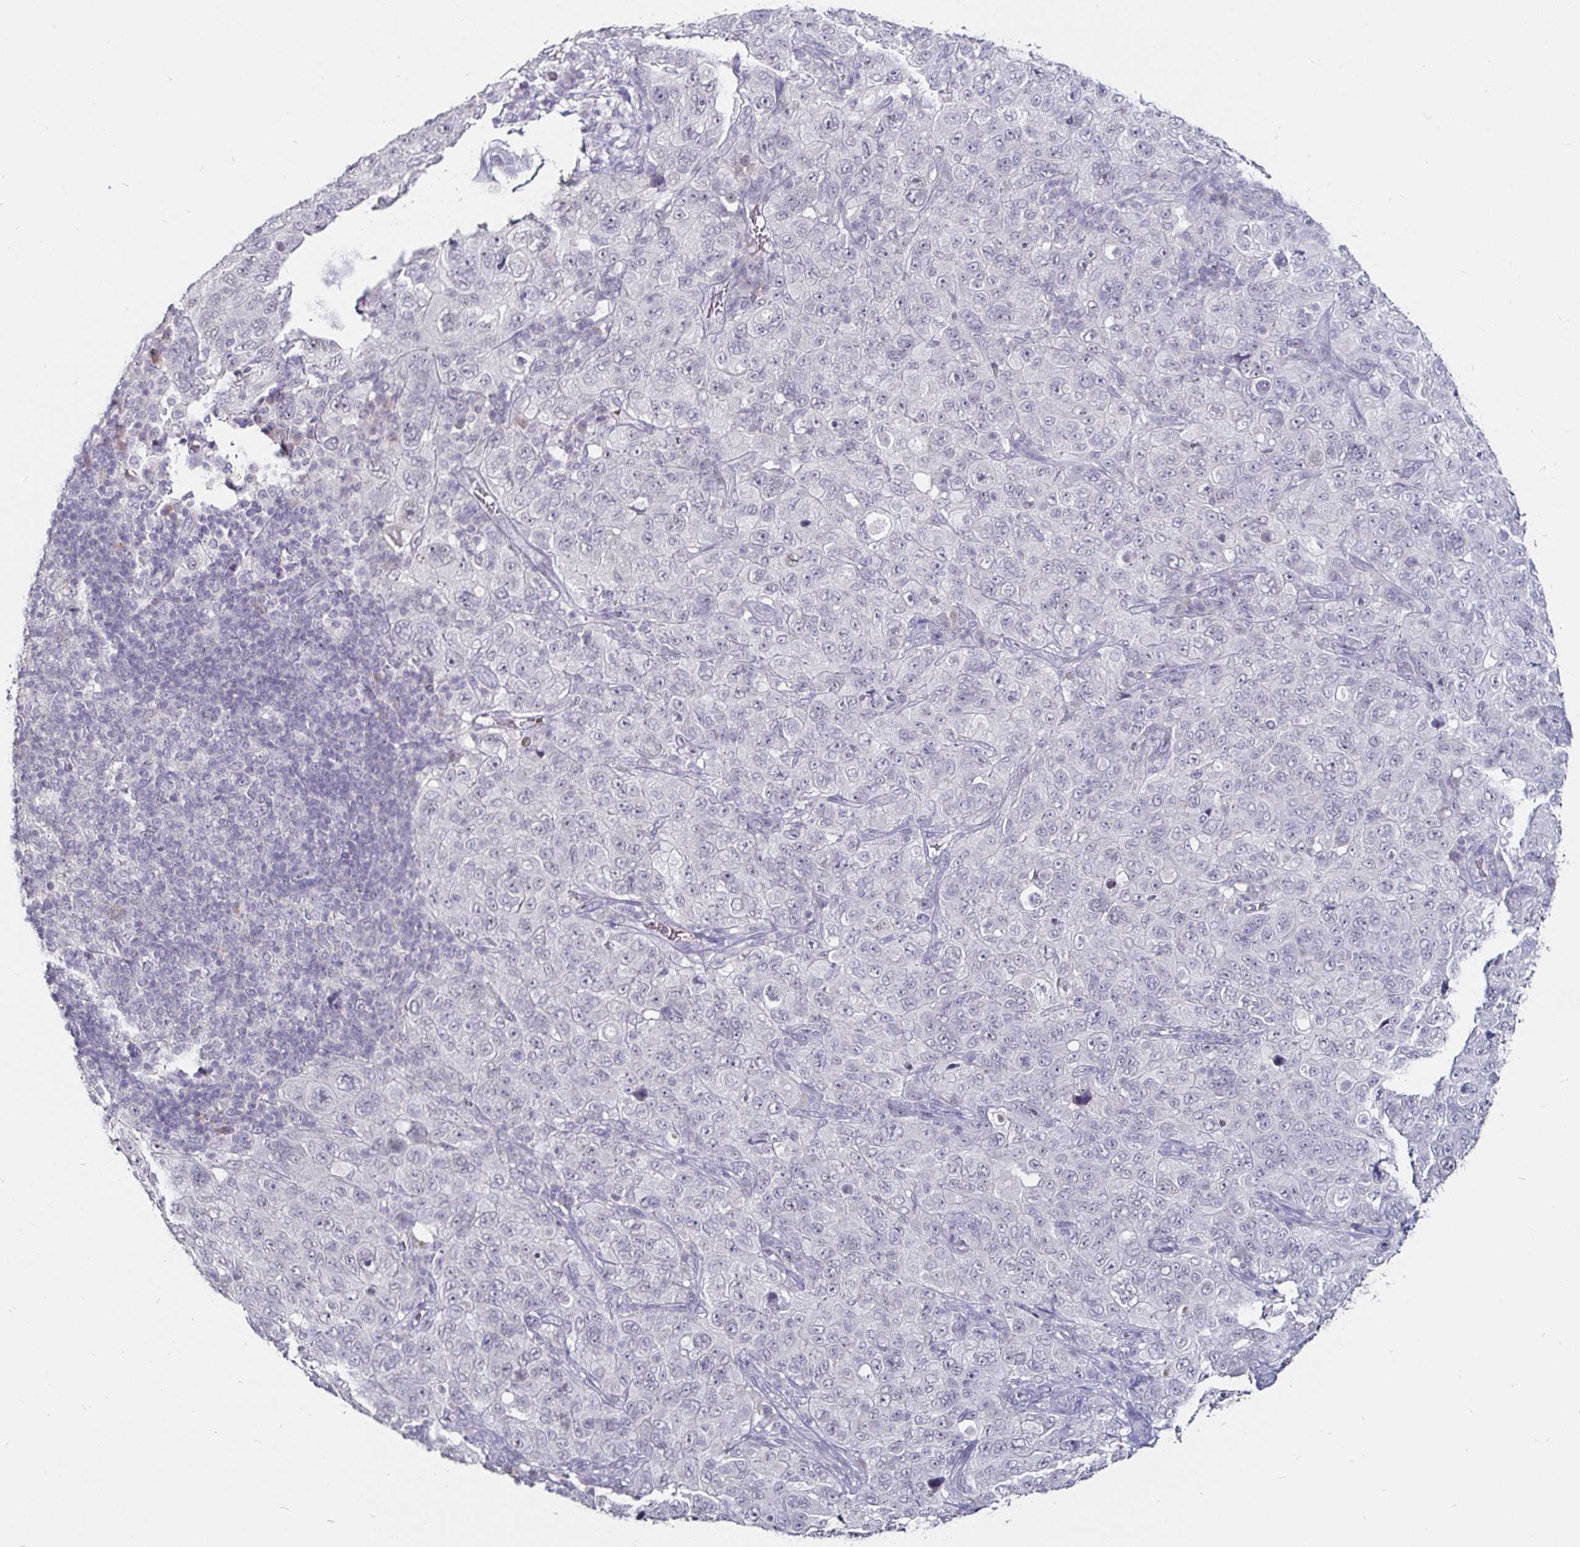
{"staining": {"intensity": "negative", "quantity": "none", "location": "none"}, "tissue": "pancreatic cancer", "cell_type": "Tumor cells", "image_type": "cancer", "snomed": [{"axis": "morphology", "description": "Adenocarcinoma, NOS"}, {"axis": "topography", "description": "Pancreas"}], "caption": "IHC image of human pancreatic cancer (adenocarcinoma) stained for a protein (brown), which shows no expression in tumor cells.", "gene": "FAIM2", "patient": {"sex": "male", "age": 68}}